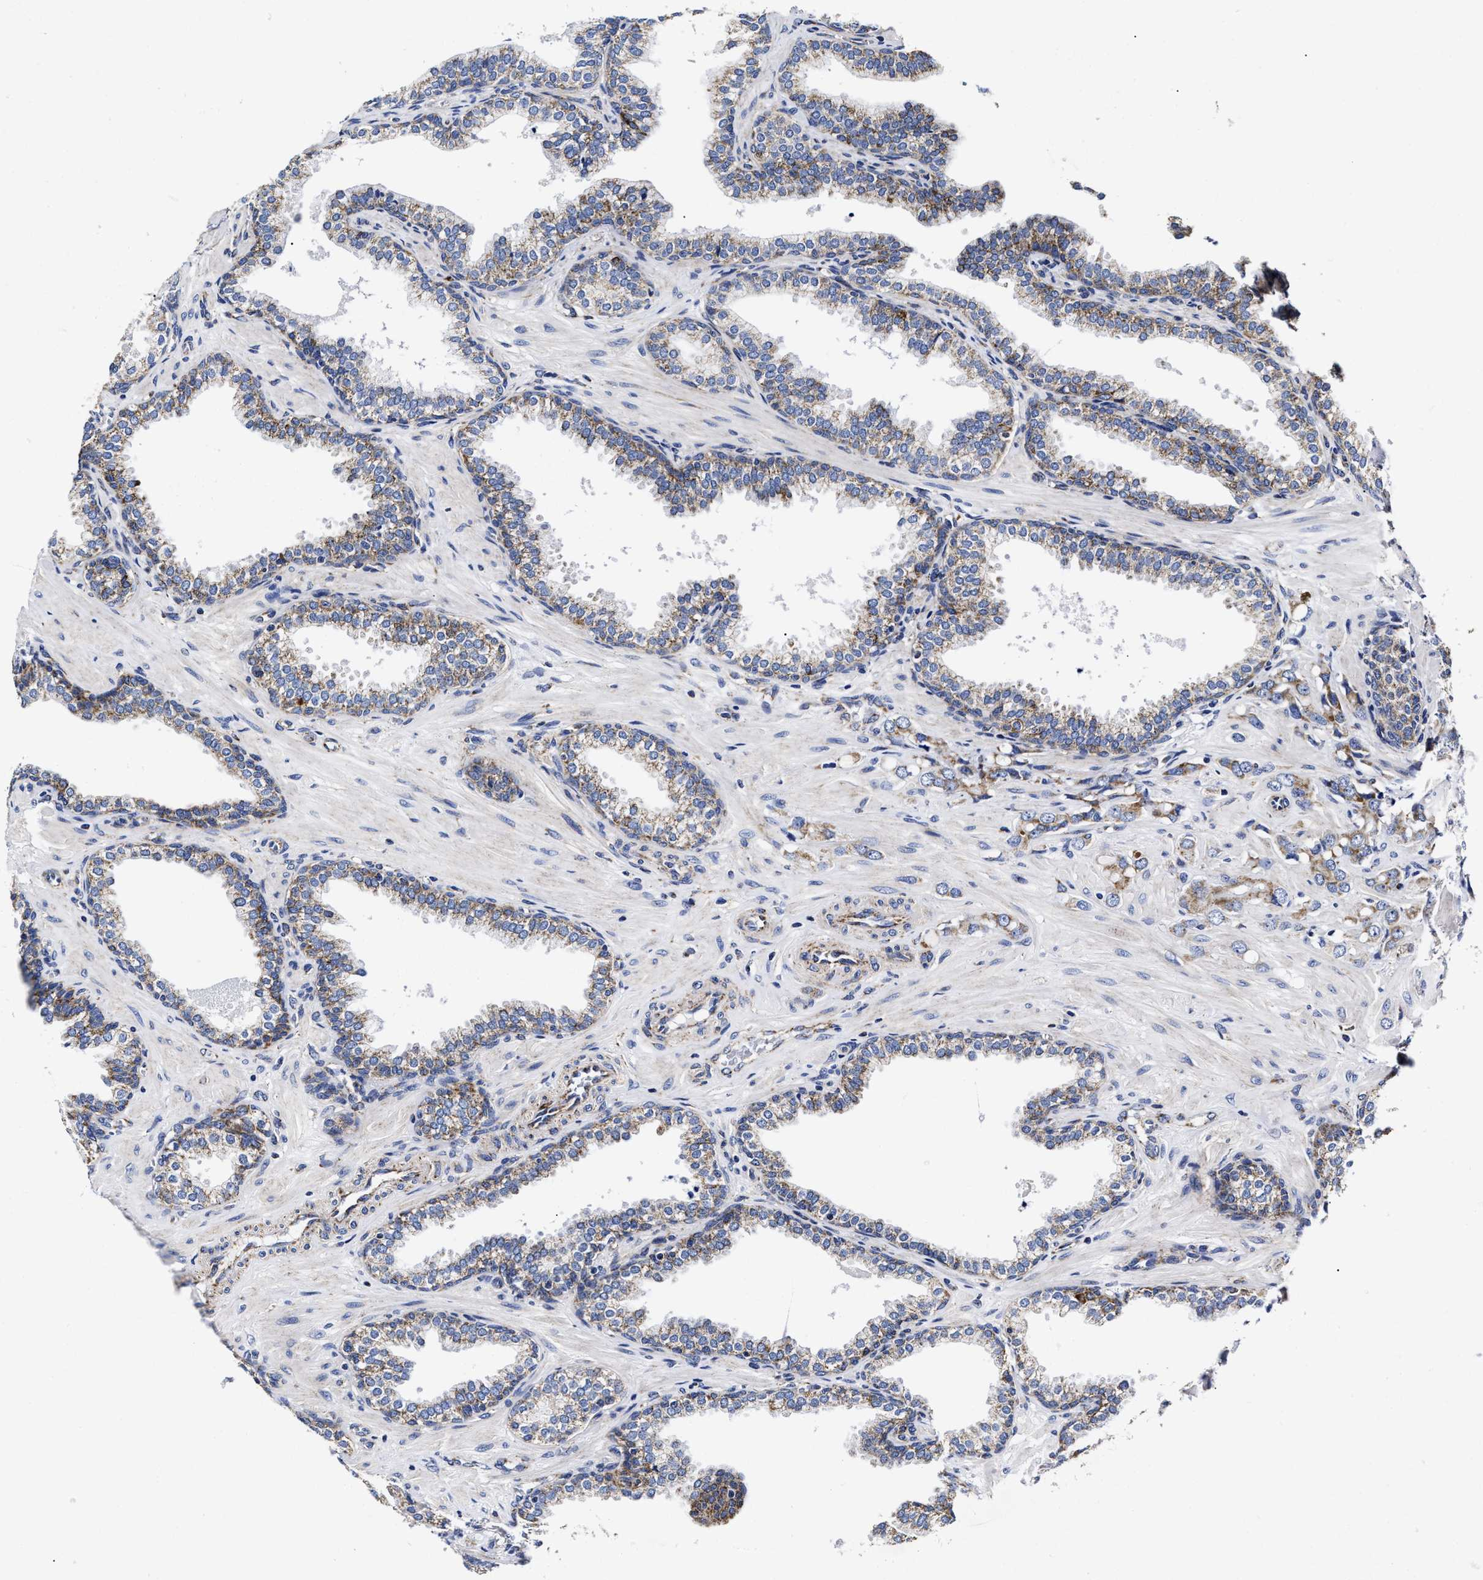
{"staining": {"intensity": "weak", "quantity": ">75%", "location": "cytoplasmic/membranous"}, "tissue": "prostate cancer", "cell_type": "Tumor cells", "image_type": "cancer", "snomed": [{"axis": "morphology", "description": "Adenocarcinoma, High grade"}, {"axis": "topography", "description": "Prostate"}], "caption": "This photomicrograph demonstrates immunohistochemistry (IHC) staining of human prostate cancer, with low weak cytoplasmic/membranous staining in about >75% of tumor cells.", "gene": "HINT2", "patient": {"sex": "male", "age": 52}}